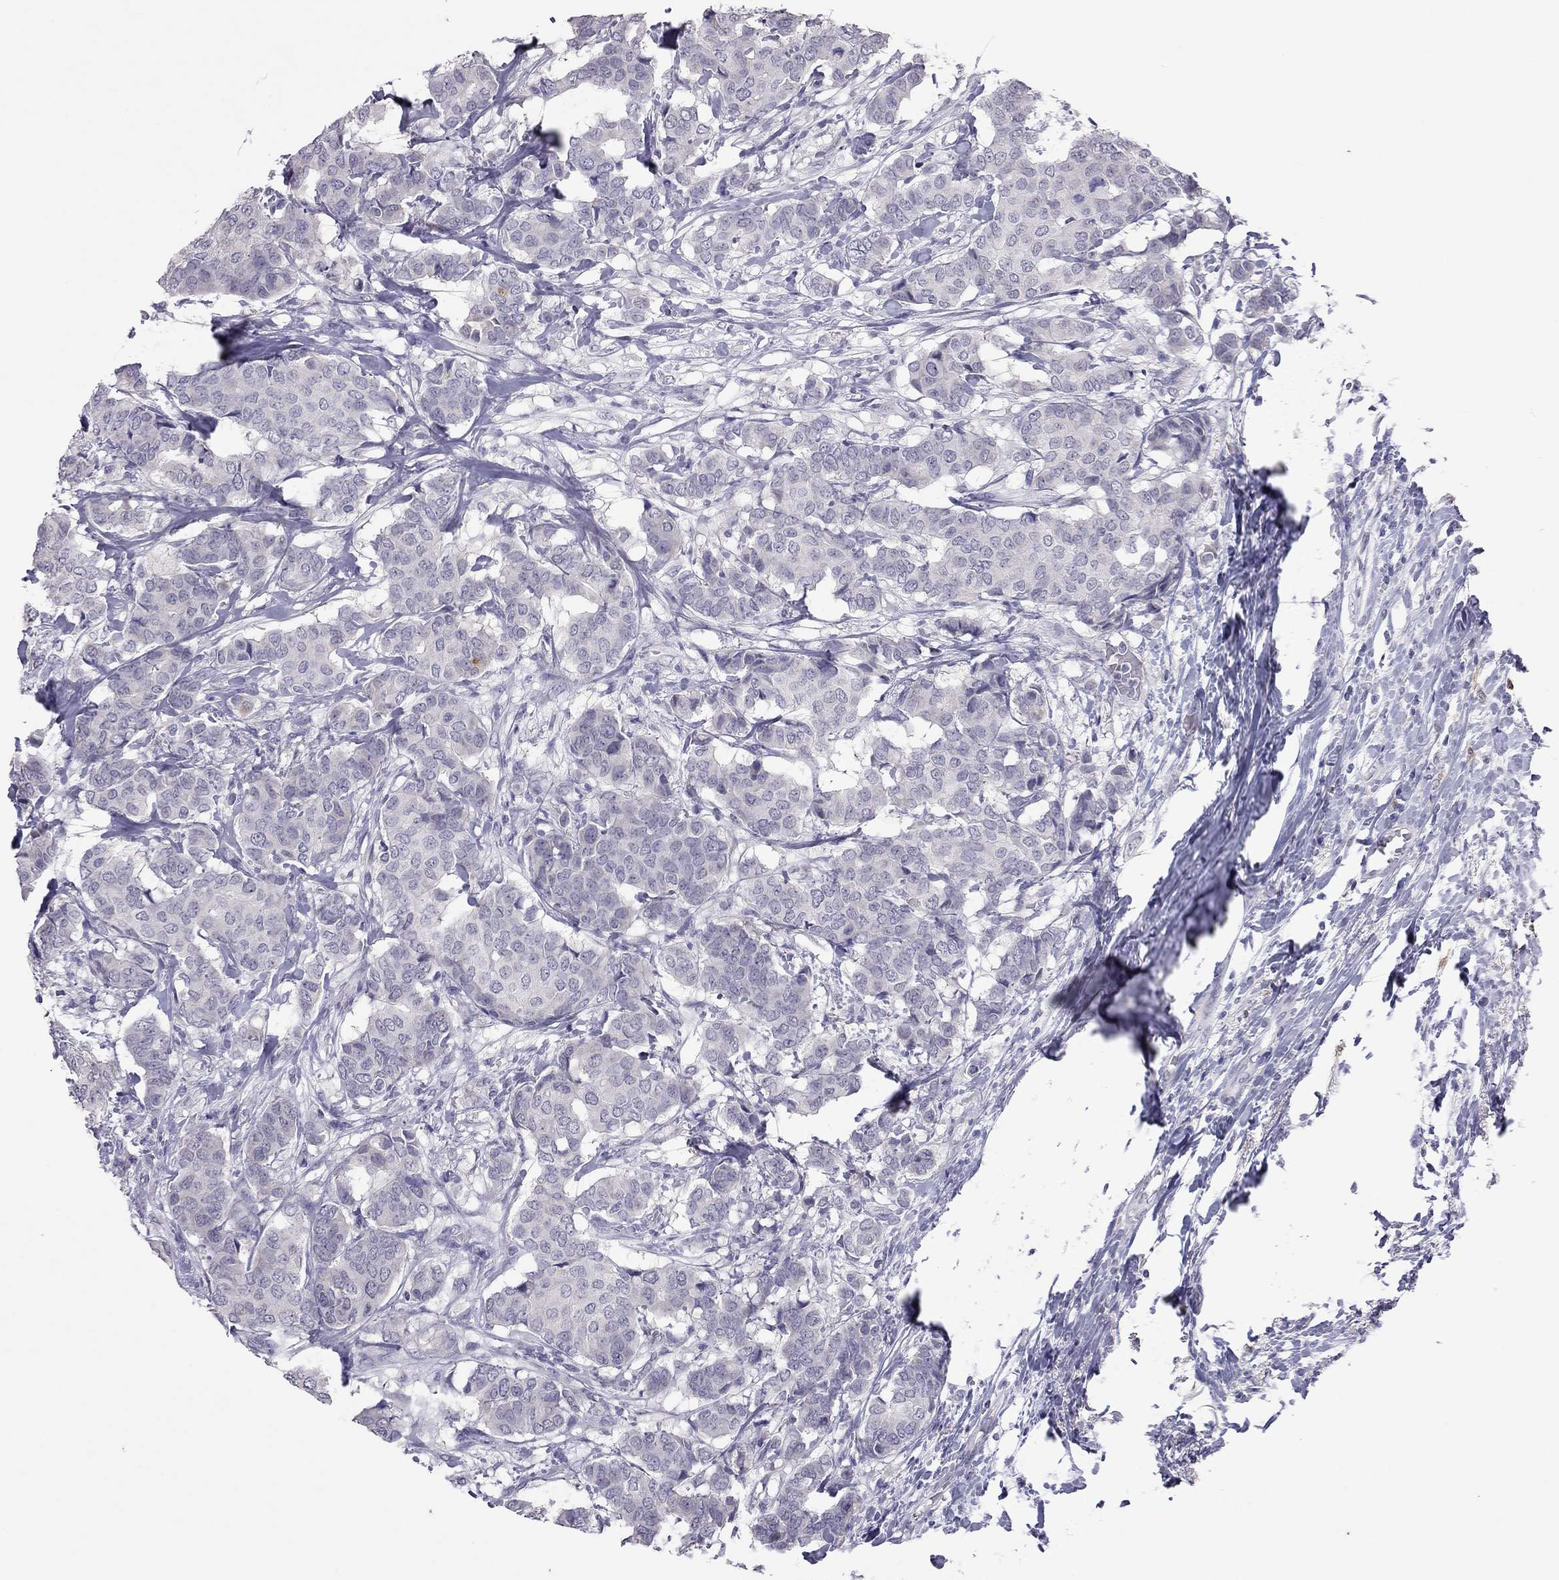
{"staining": {"intensity": "negative", "quantity": "none", "location": "none"}, "tissue": "breast cancer", "cell_type": "Tumor cells", "image_type": "cancer", "snomed": [{"axis": "morphology", "description": "Duct carcinoma"}, {"axis": "topography", "description": "Breast"}], "caption": "Micrograph shows no significant protein expression in tumor cells of invasive ductal carcinoma (breast).", "gene": "PPP1R3A", "patient": {"sex": "female", "age": 75}}